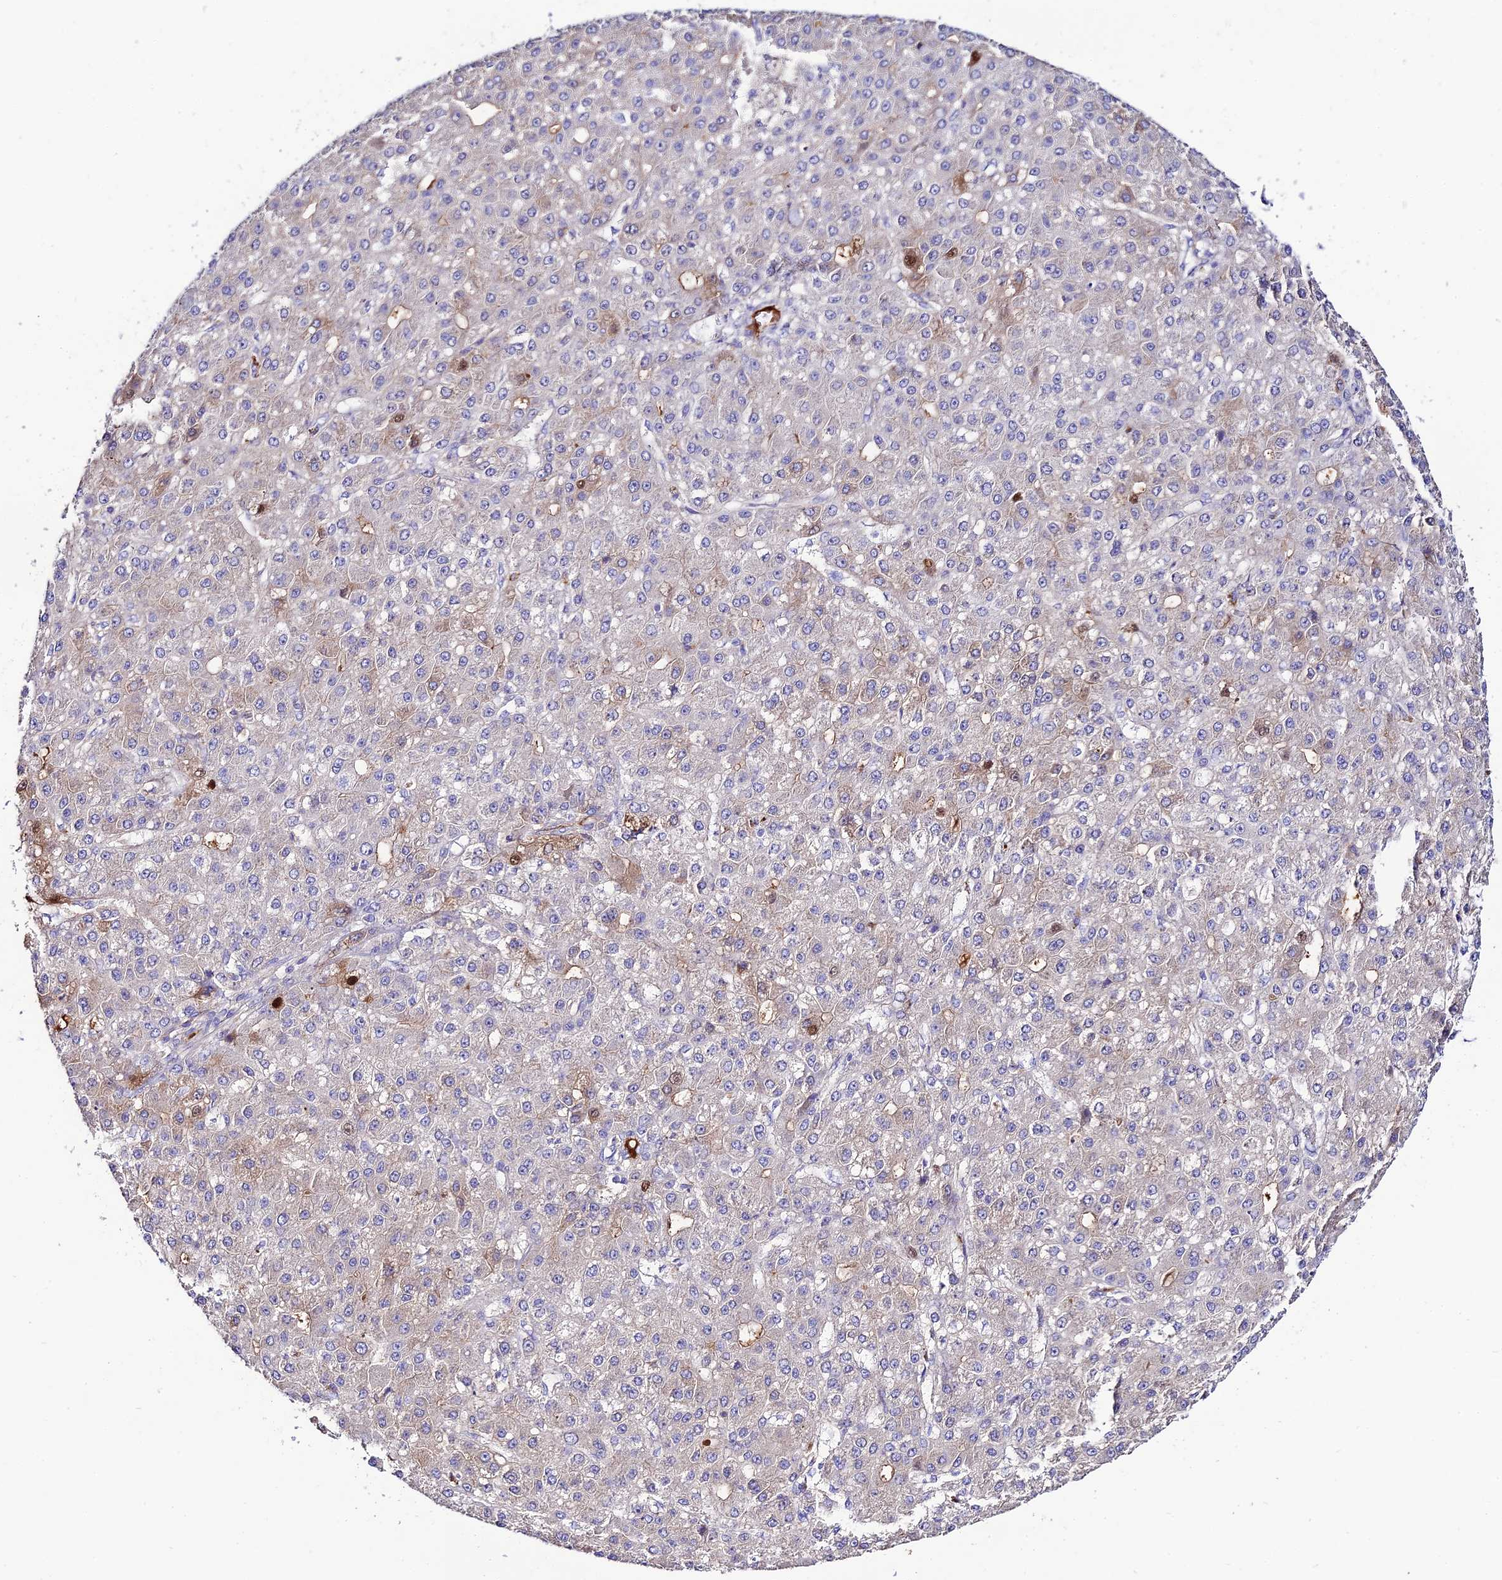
{"staining": {"intensity": "moderate", "quantity": "<25%", "location": "nuclear"}, "tissue": "liver cancer", "cell_type": "Tumor cells", "image_type": "cancer", "snomed": [{"axis": "morphology", "description": "Carcinoma, Hepatocellular, NOS"}, {"axis": "topography", "description": "Liver"}], "caption": "A micrograph of liver cancer stained for a protein shows moderate nuclear brown staining in tumor cells.", "gene": "NLRP9", "patient": {"sex": "male", "age": 67}}